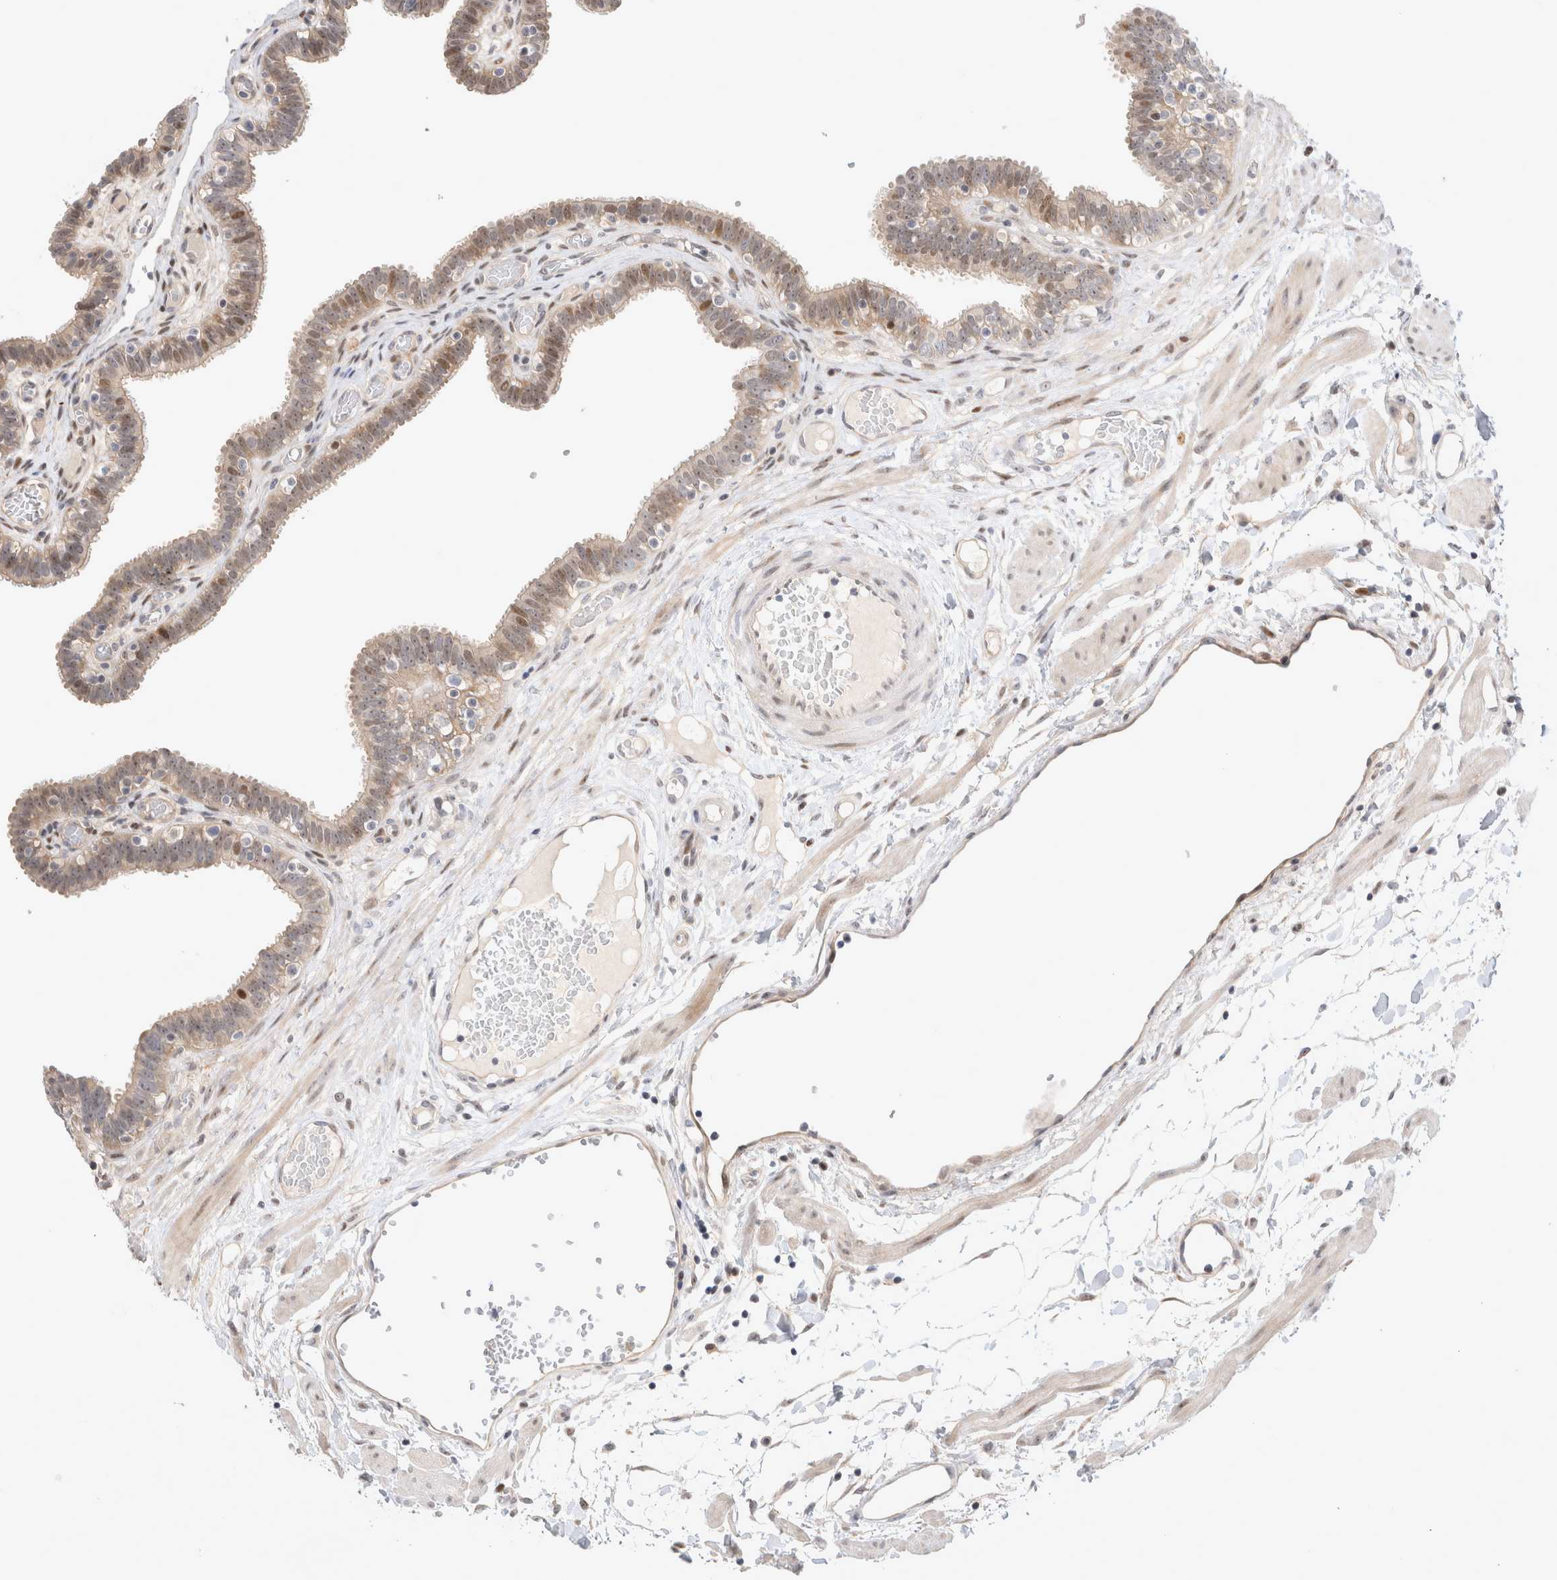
{"staining": {"intensity": "weak", "quantity": ">75%", "location": "cytoplasmic/membranous,nuclear"}, "tissue": "fallopian tube", "cell_type": "Glandular cells", "image_type": "normal", "snomed": [{"axis": "morphology", "description": "Normal tissue, NOS"}, {"axis": "topography", "description": "Fallopian tube"}, {"axis": "topography", "description": "Placenta"}], "caption": "The immunohistochemical stain shows weak cytoplasmic/membranous,nuclear staining in glandular cells of benign fallopian tube.", "gene": "TCF4", "patient": {"sex": "female", "age": 32}}